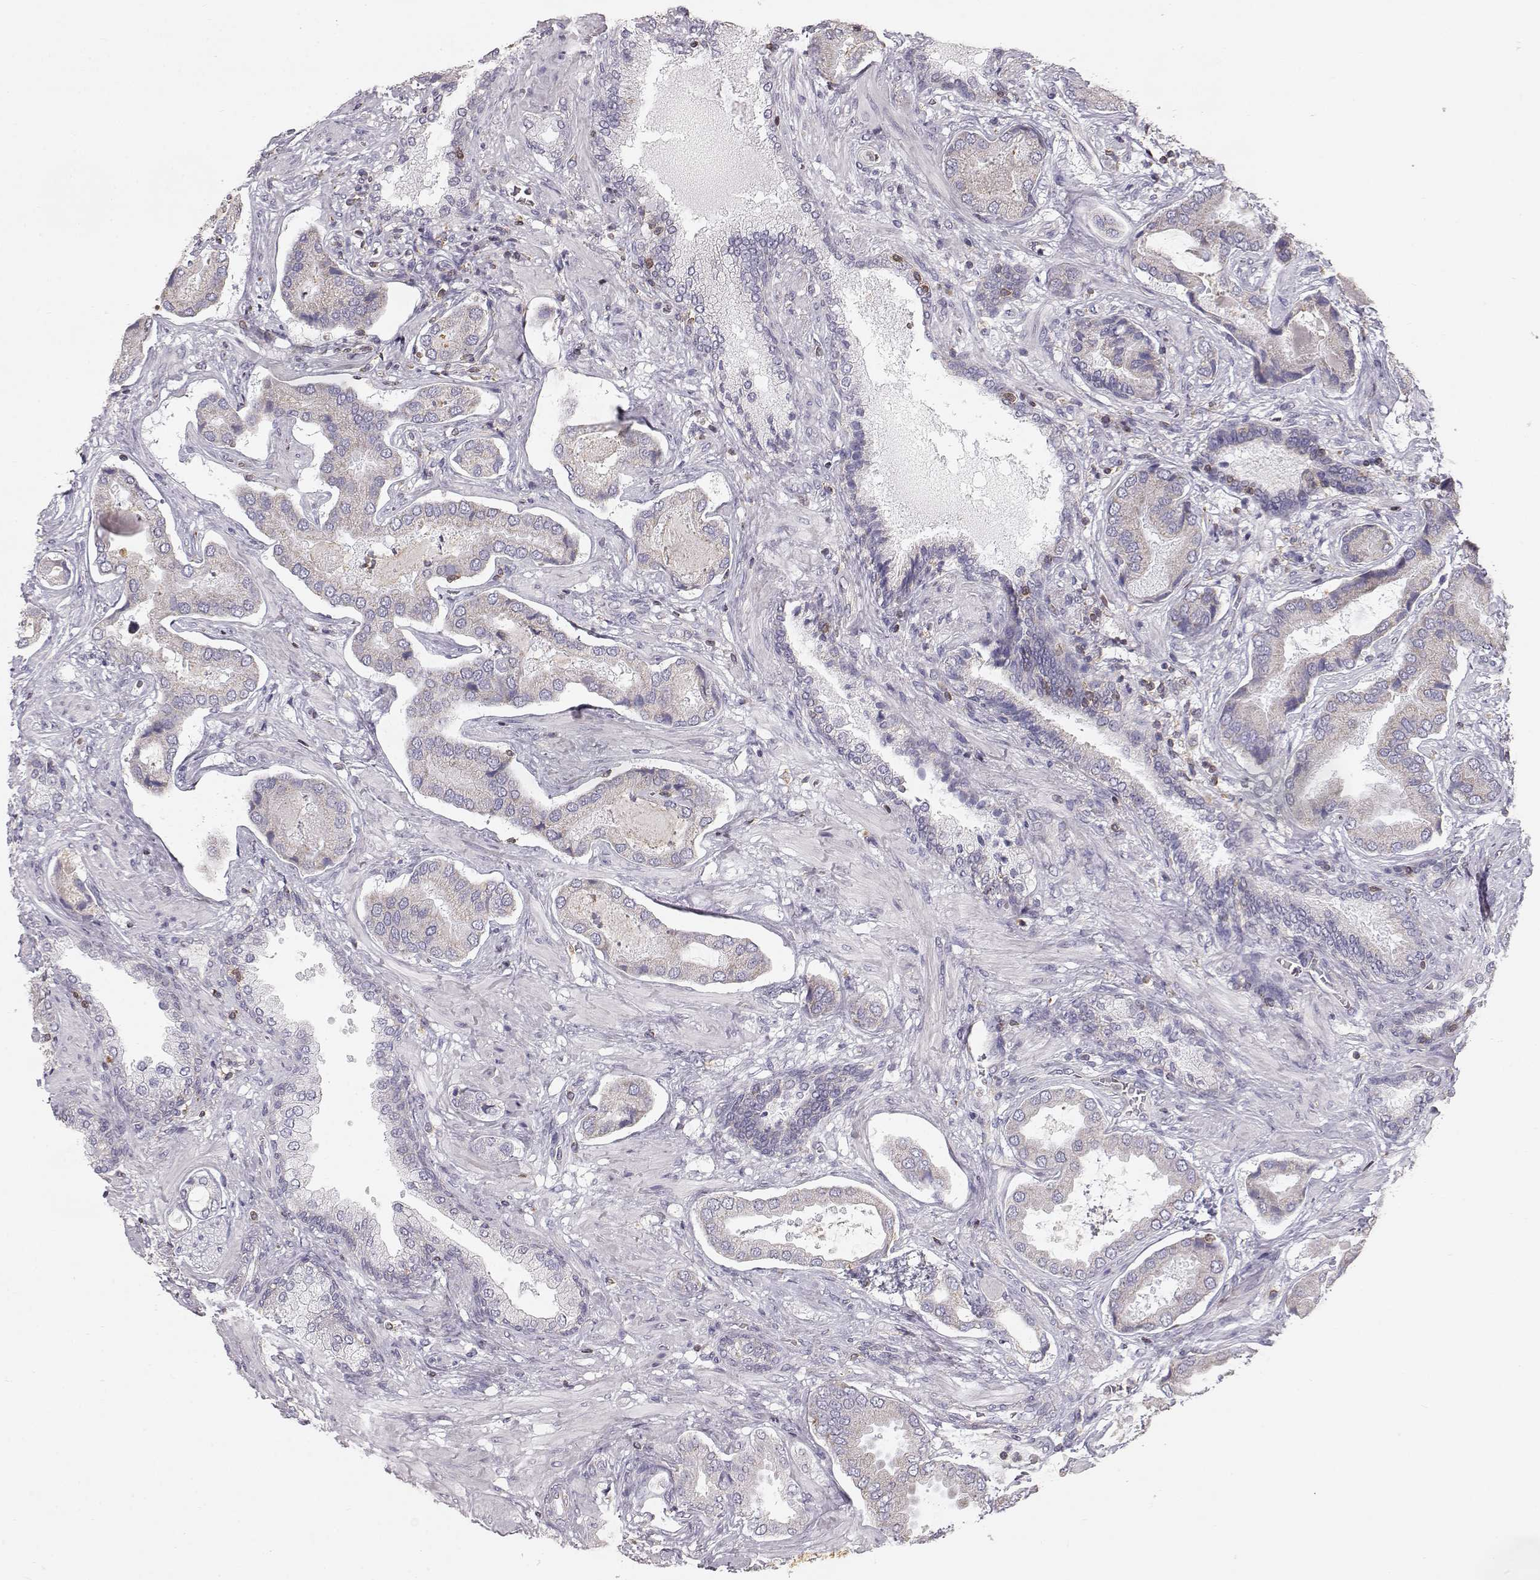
{"staining": {"intensity": "weak", "quantity": ">75%", "location": "cytoplasmic/membranous"}, "tissue": "prostate cancer", "cell_type": "Tumor cells", "image_type": "cancer", "snomed": [{"axis": "morphology", "description": "Adenocarcinoma, NOS"}, {"axis": "topography", "description": "Prostate"}], "caption": "Prostate cancer stained with a protein marker displays weak staining in tumor cells.", "gene": "GRAP2", "patient": {"sex": "male", "age": 64}}